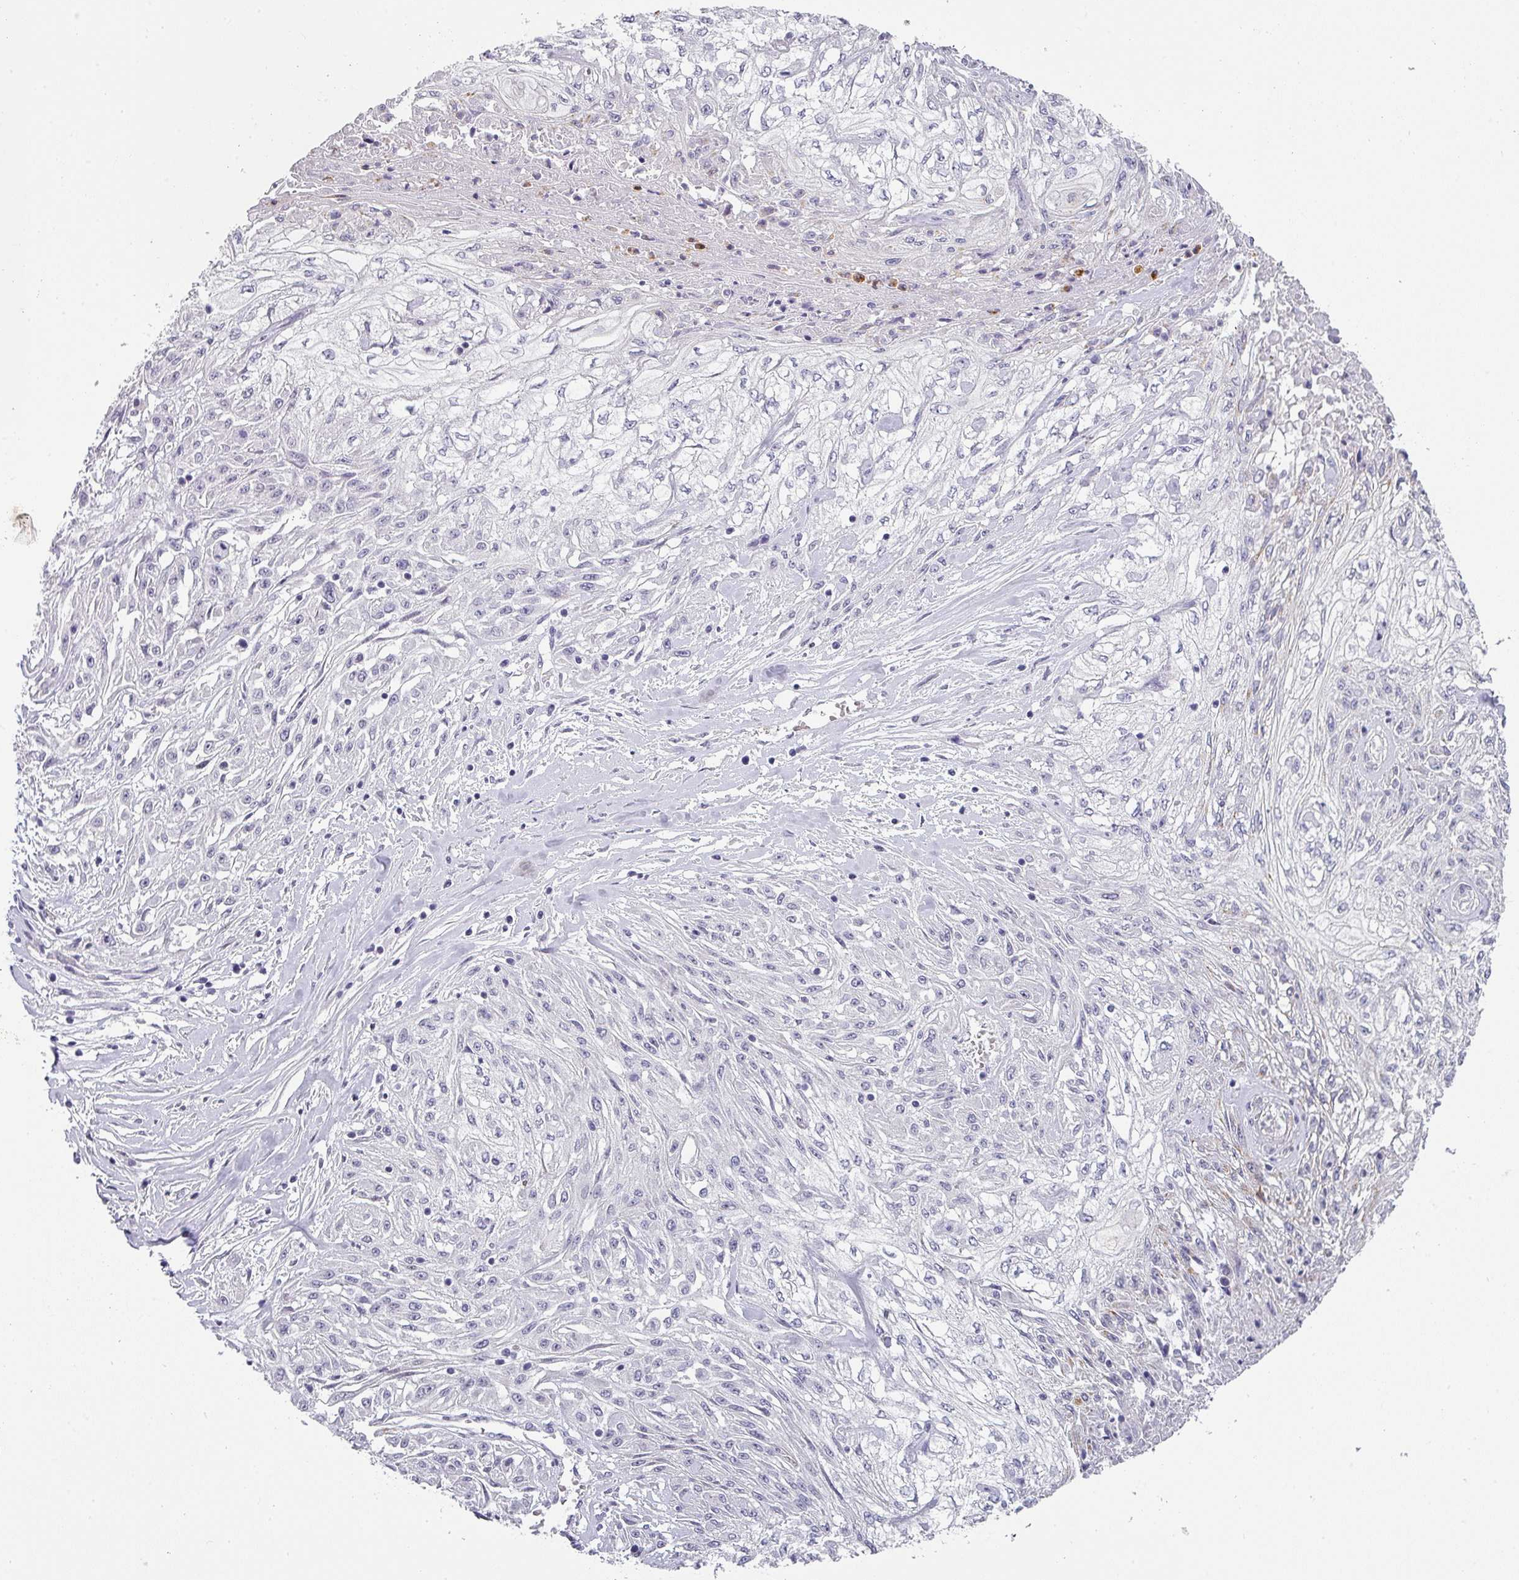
{"staining": {"intensity": "negative", "quantity": "none", "location": "none"}, "tissue": "skin cancer", "cell_type": "Tumor cells", "image_type": "cancer", "snomed": [{"axis": "morphology", "description": "Squamous cell carcinoma, NOS"}, {"axis": "morphology", "description": "Squamous cell carcinoma, metastatic, NOS"}, {"axis": "topography", "description": "Skin"}, {"axis": "topography", "description": "Lymph node"}], "caption": "This is an IHC image of human squamous cell carcinoma (skin). There is no positivity in tumor cells.", "gene": "BTLA", "patient": {"sex": "male", "age": 75}}